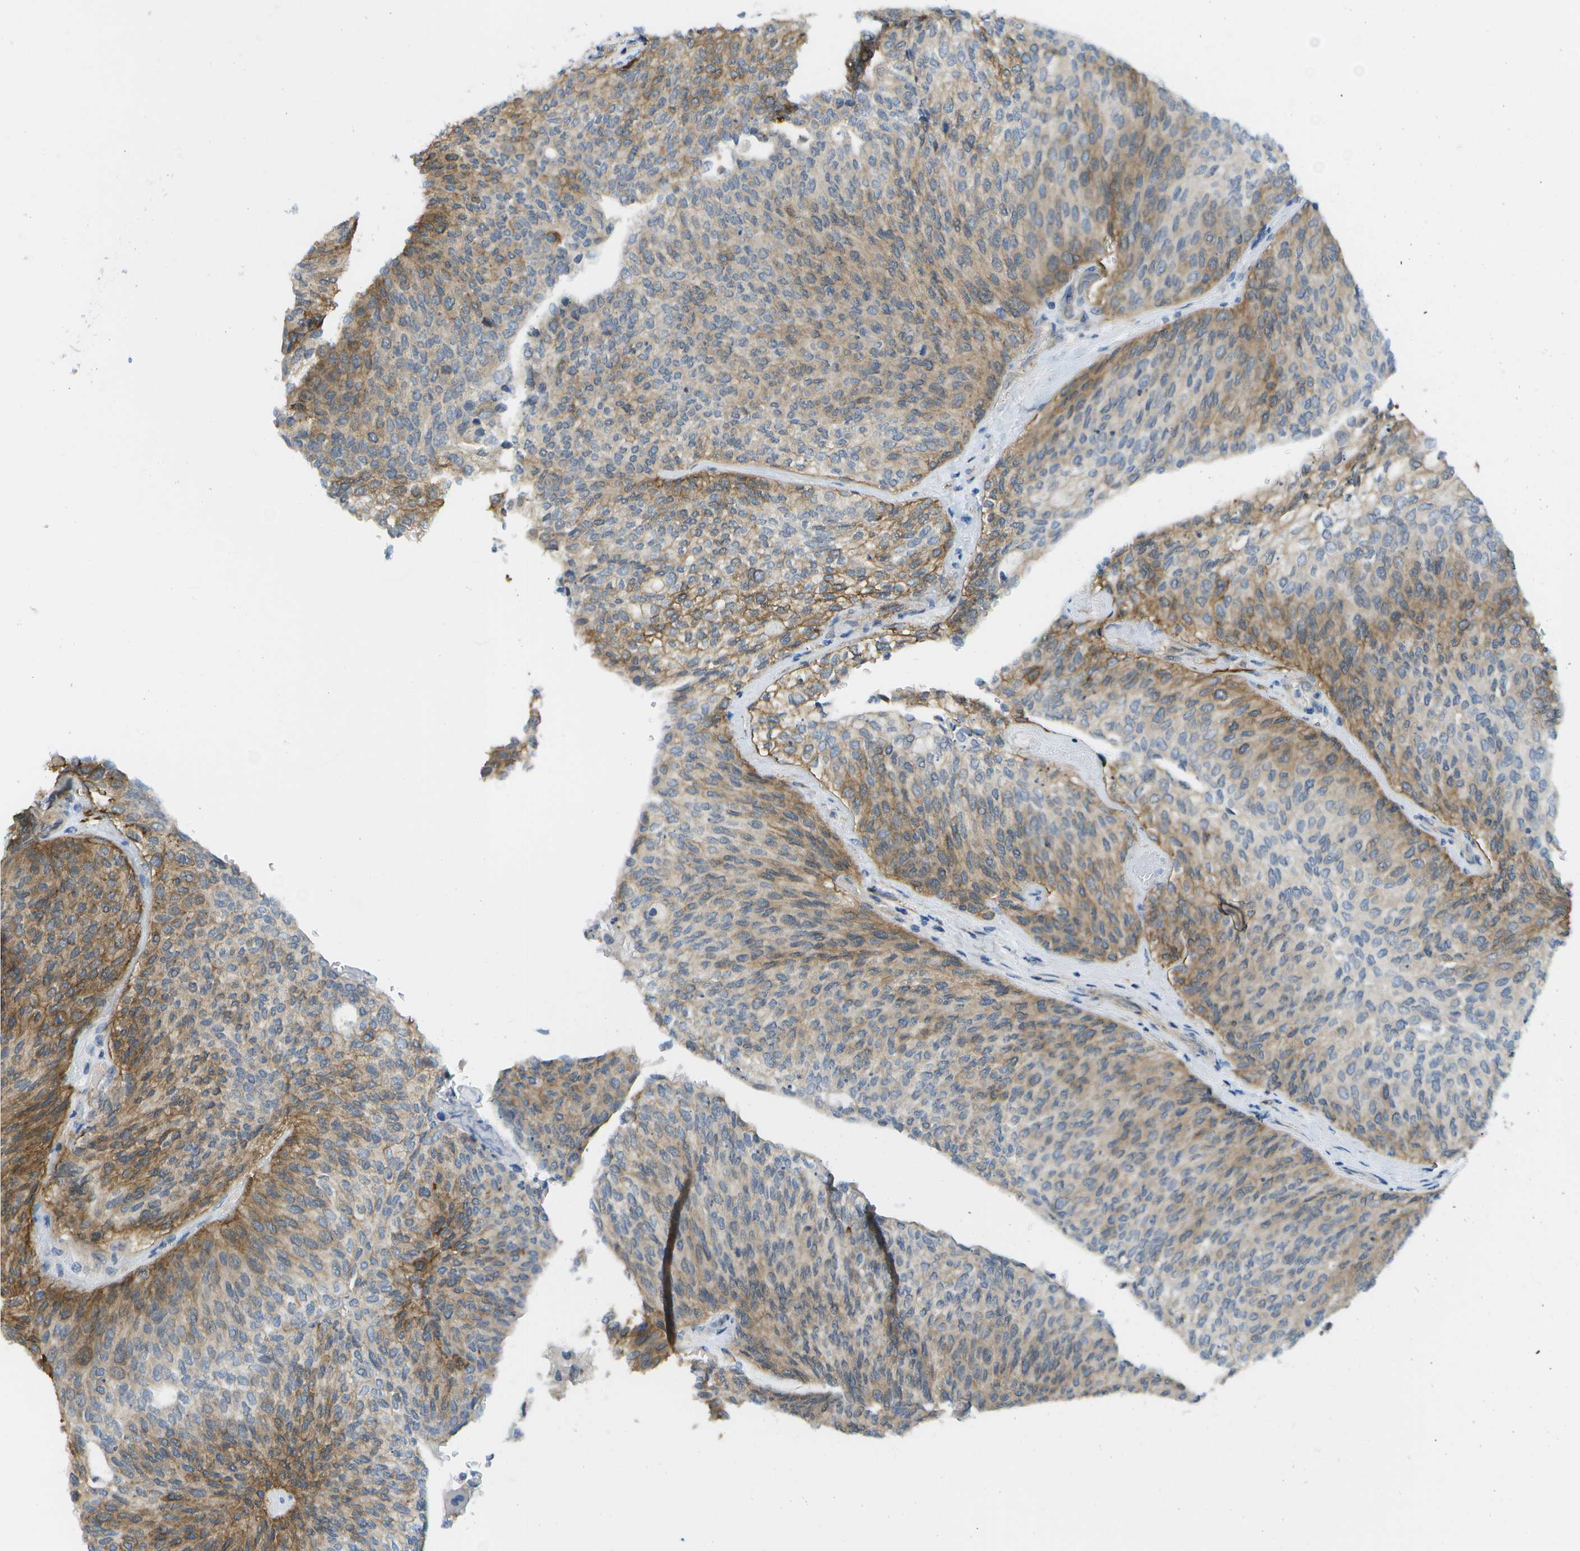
{"staining": {"intensity": "moderate", "quantity": "25%-75%", "location": "cytoplasmic/membranous"}, "tissue": "urothelial cancer", "cell_type": "Tumor cells", "image_type": "cancer", "snomed": [{"axis": "morphology", "description": "Urothelial carcinoma, Low grade"}, {"axis": "topography", "description": "Urinary bladder"}], "caption": "Immunohistochemical staining of human low-grade urothelial carcinoma displays medium levels of moderate cytoplasmic/membranous protein expression in about 25%-75% of tumor cells.", "gene": "KIAA0040", "patient": {"sex": "female", "age": 79}}